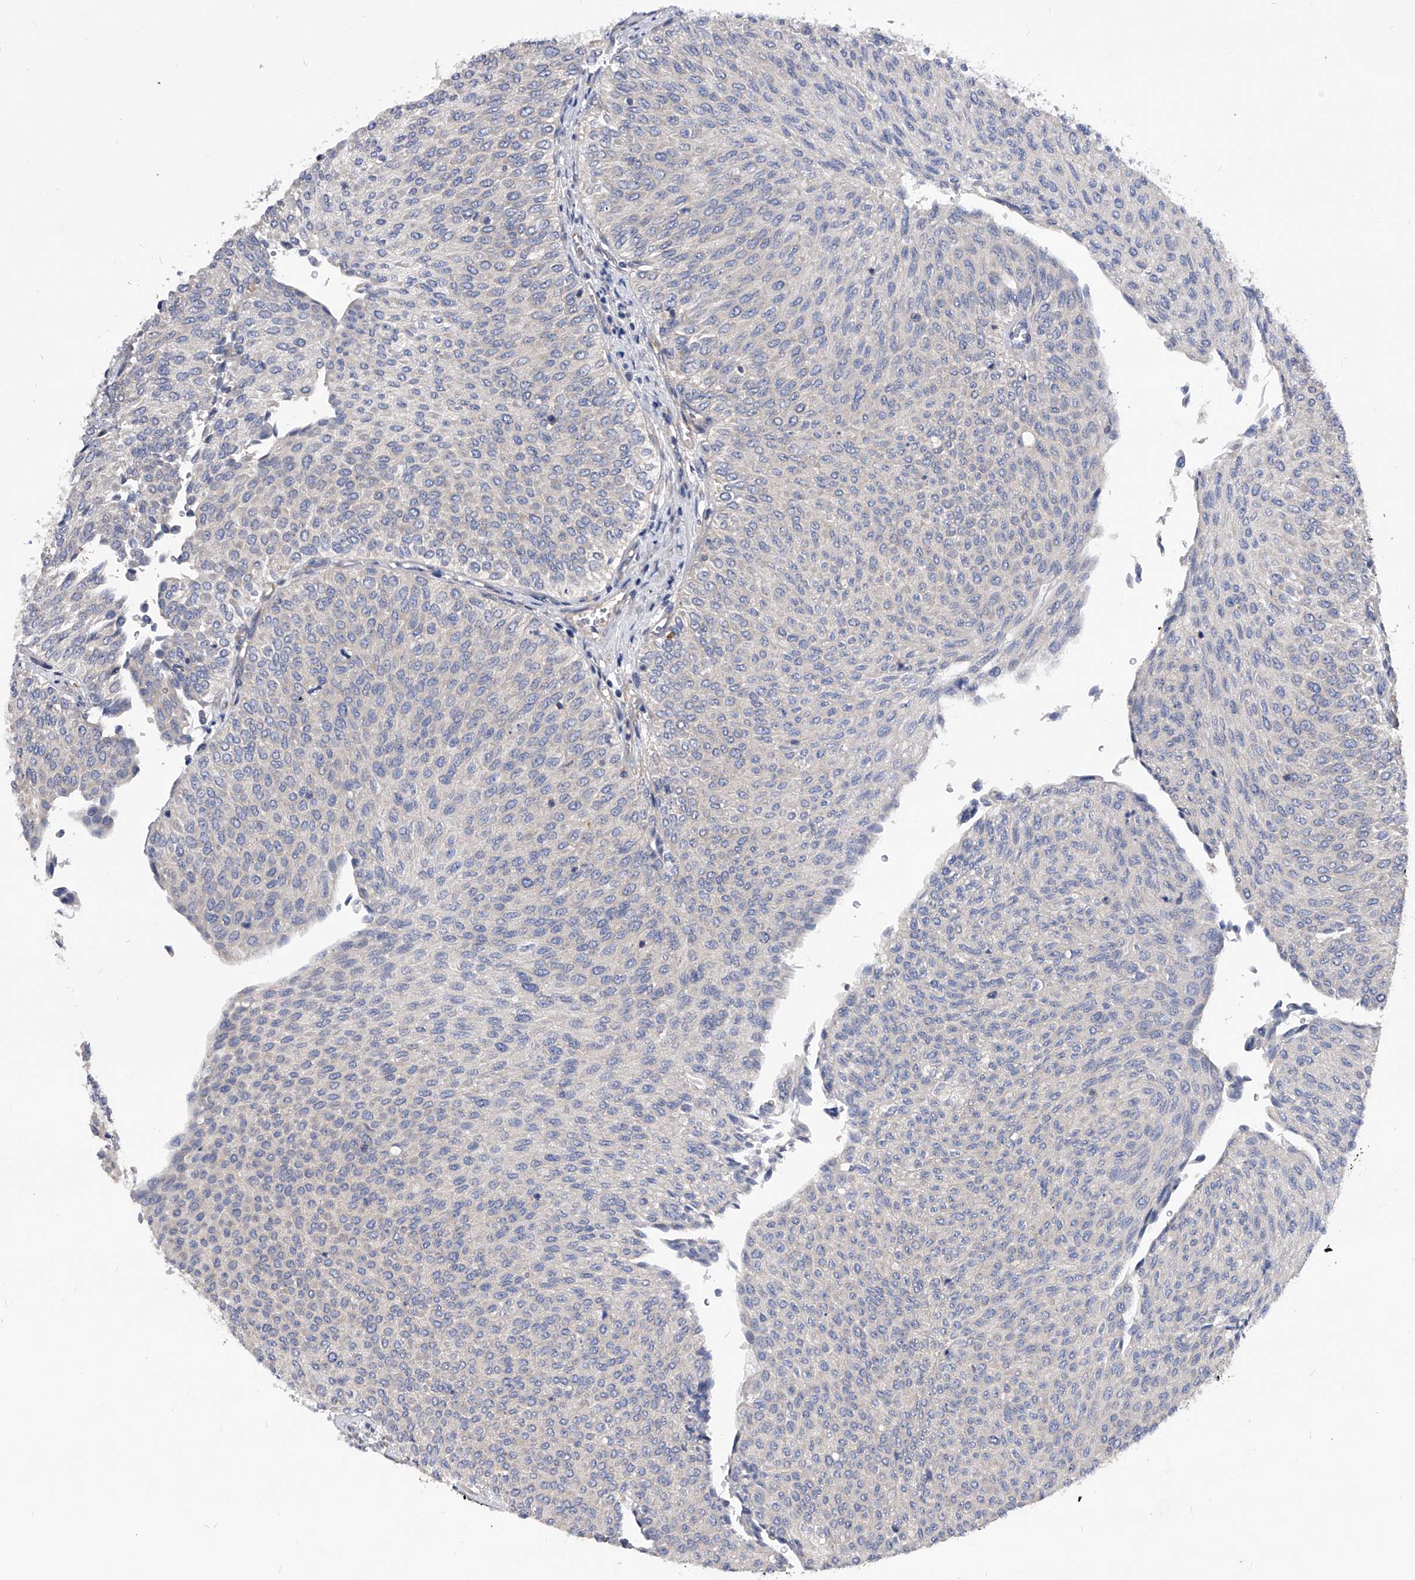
{"staining": {"intensity": "negative", "quantity": "none", "location": "none"}, "tissue": "urothelial cancer", "cell_type": "Tumor cells", "image_type": "cancer", "snomed": [{"axis": "morphology", "description": "Urothelial carcinoma, Low grade"}, {"axis": "topography", "description": "Urinary bladder"}], "caption": "Low-grade urothelial carcinoma stained for a protein using immunohistochemistry displays no staining tumor cells.", "gene": "PPP5C", "patient": {"sex": "male", "age": 78}}